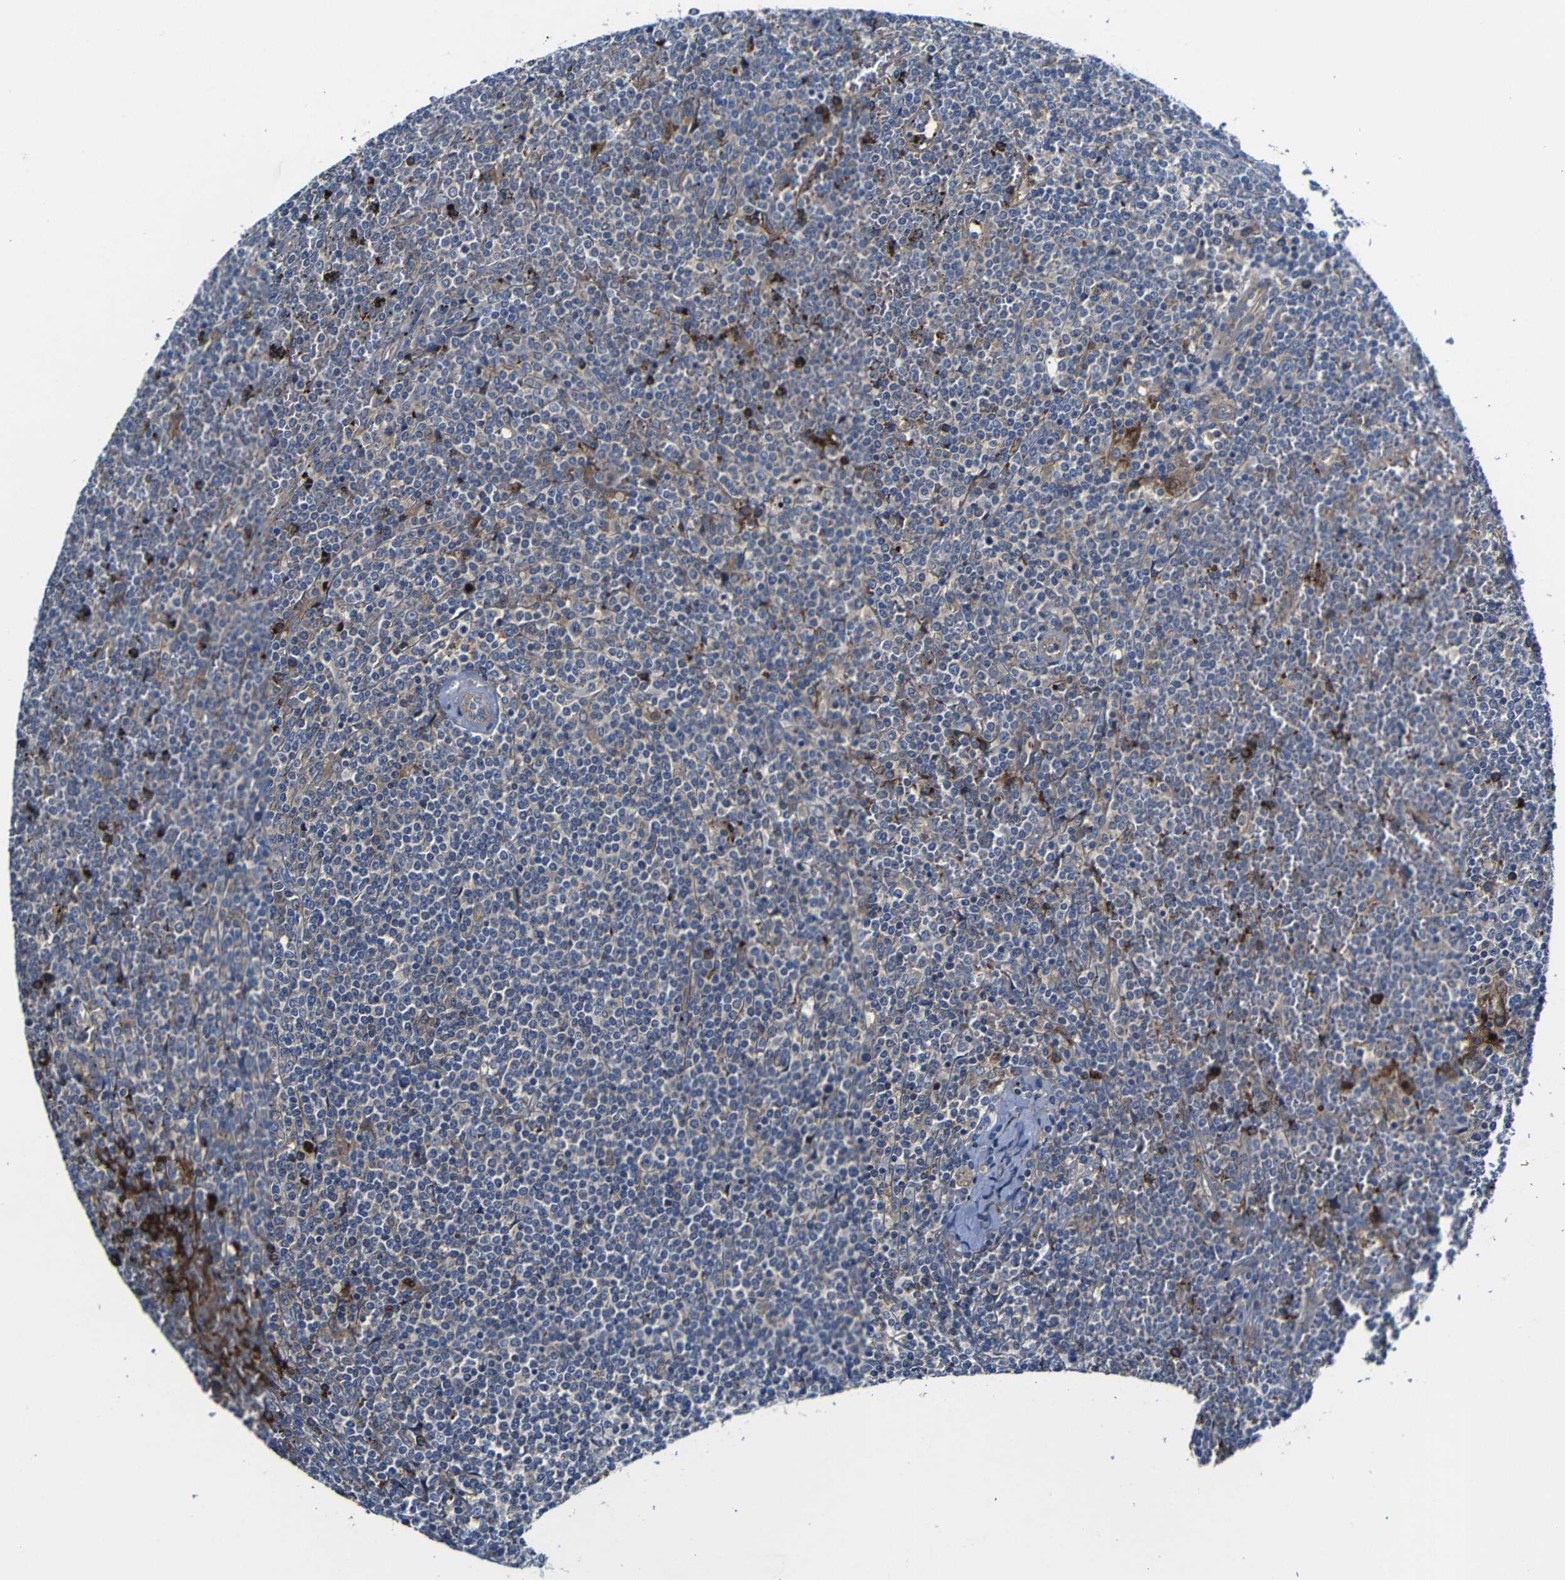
{"staining": {"intensity": "negative", "quantity": "none", "location": "none"}, "tissue": "lymphoma", "cell_type": "Tumor cells", "image_type": "cancer", "snomed": [{"axis": "morphology", "description": "Malignant lymphoma, non-Hodgkin's type, Low grade"}, {"axis": "topography", "description": "Spleen"}], "caption": "An image of low-grade malignant lymphoma, non-Hodgkin's type stained for a protein shows no brown staining in tumor cells.", "gene": "CLCC1", "patient": {"sex": "female", "age": 19}}